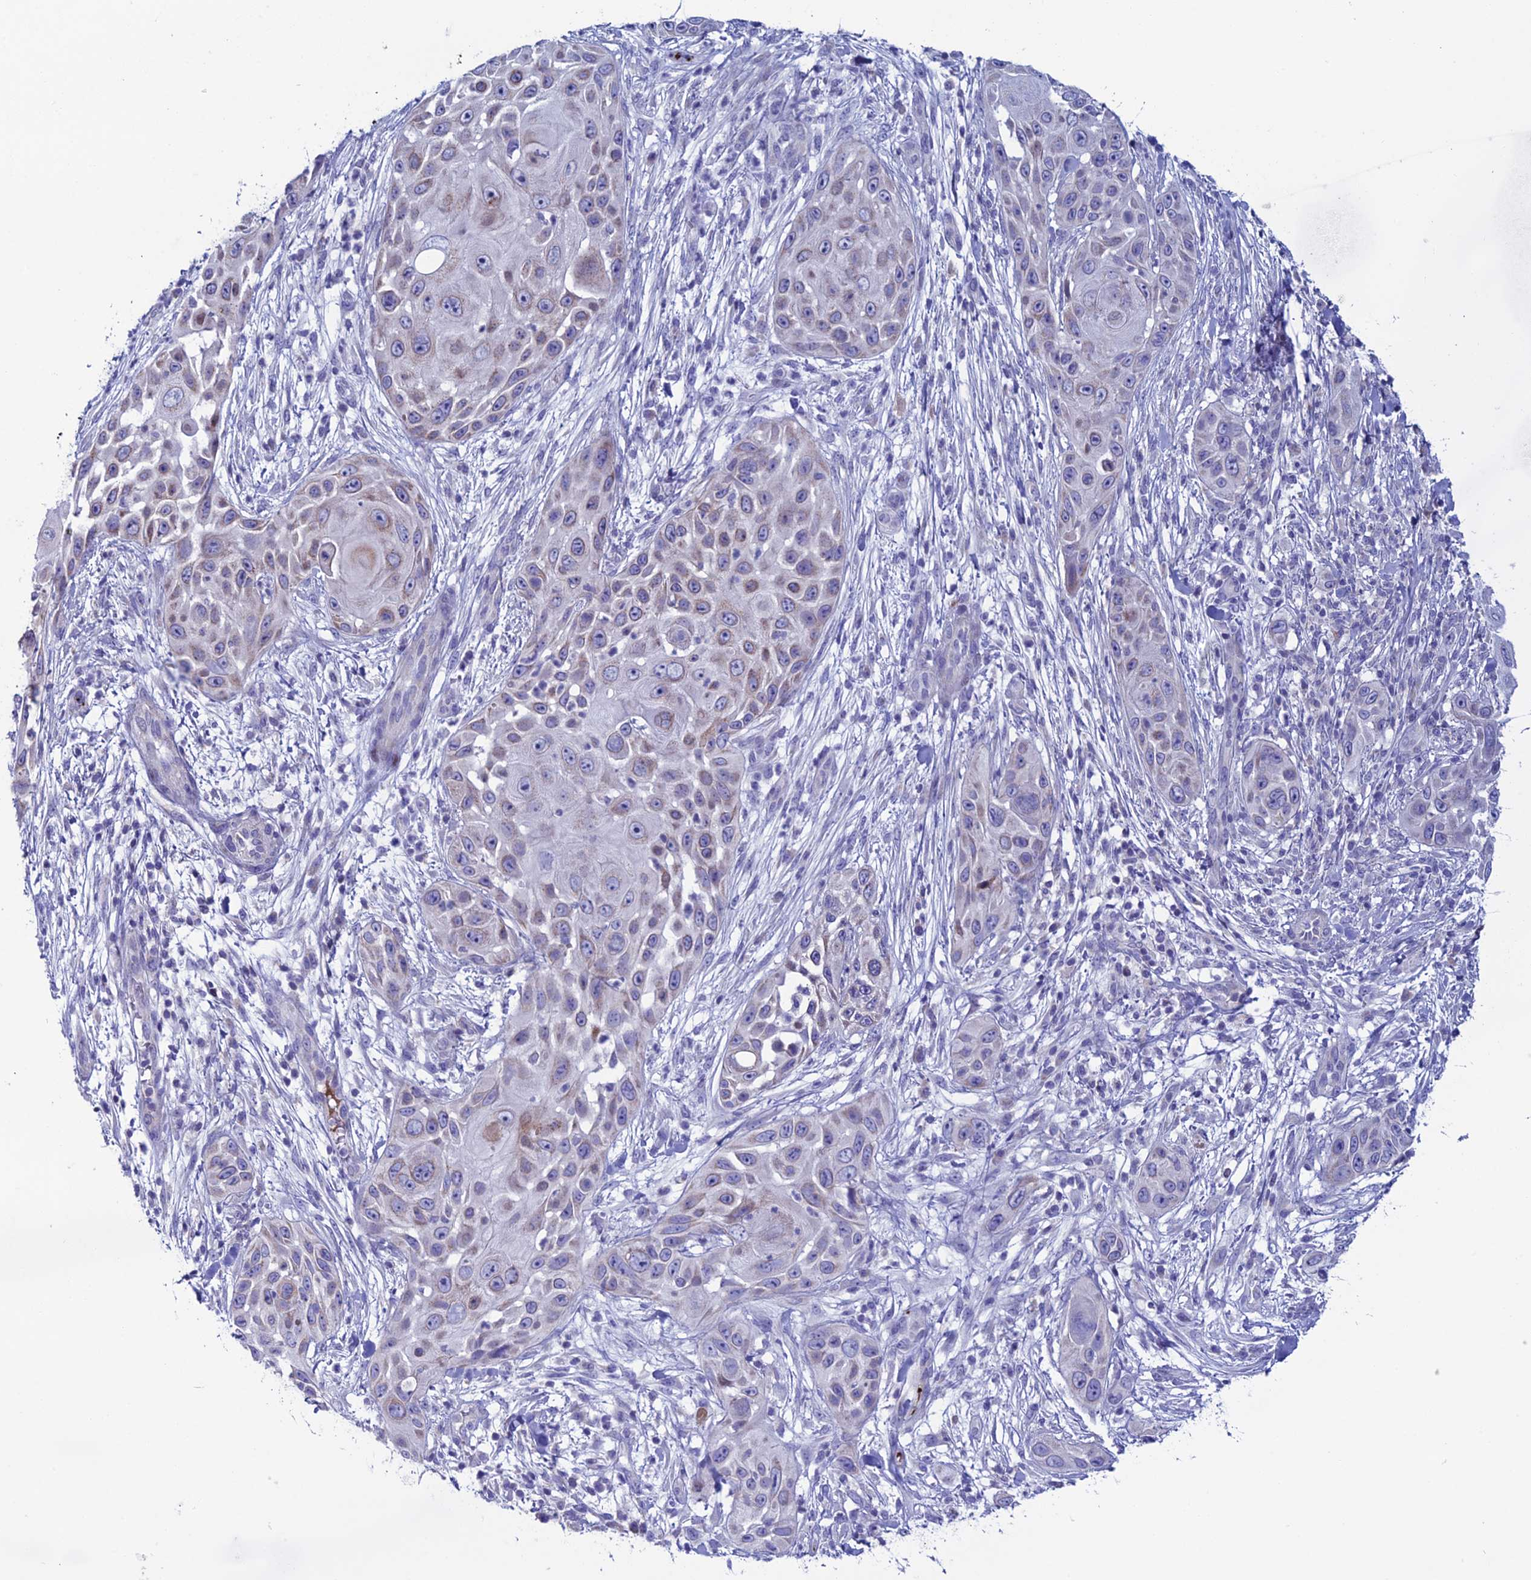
{"staining": {"intensity": "weak", "quantity": "<25%", "location": "cytoplasmic/membranous"}, "tissue": "skin cancer", "cell_type": "Tumor cells", "image_type": "cancer", "snomed": [{"axis": "morphology", "description": "Squamous cell carcinoma, NOS"}, {"axis": "topography", "description": "Skin"}], "caption": "This is an immunohistochemistry (IHC) image of skin cancer. There is no positivity in tumor cells.", "gene": "C21orf140", "patient": {"sex": "female", "age": 44}}